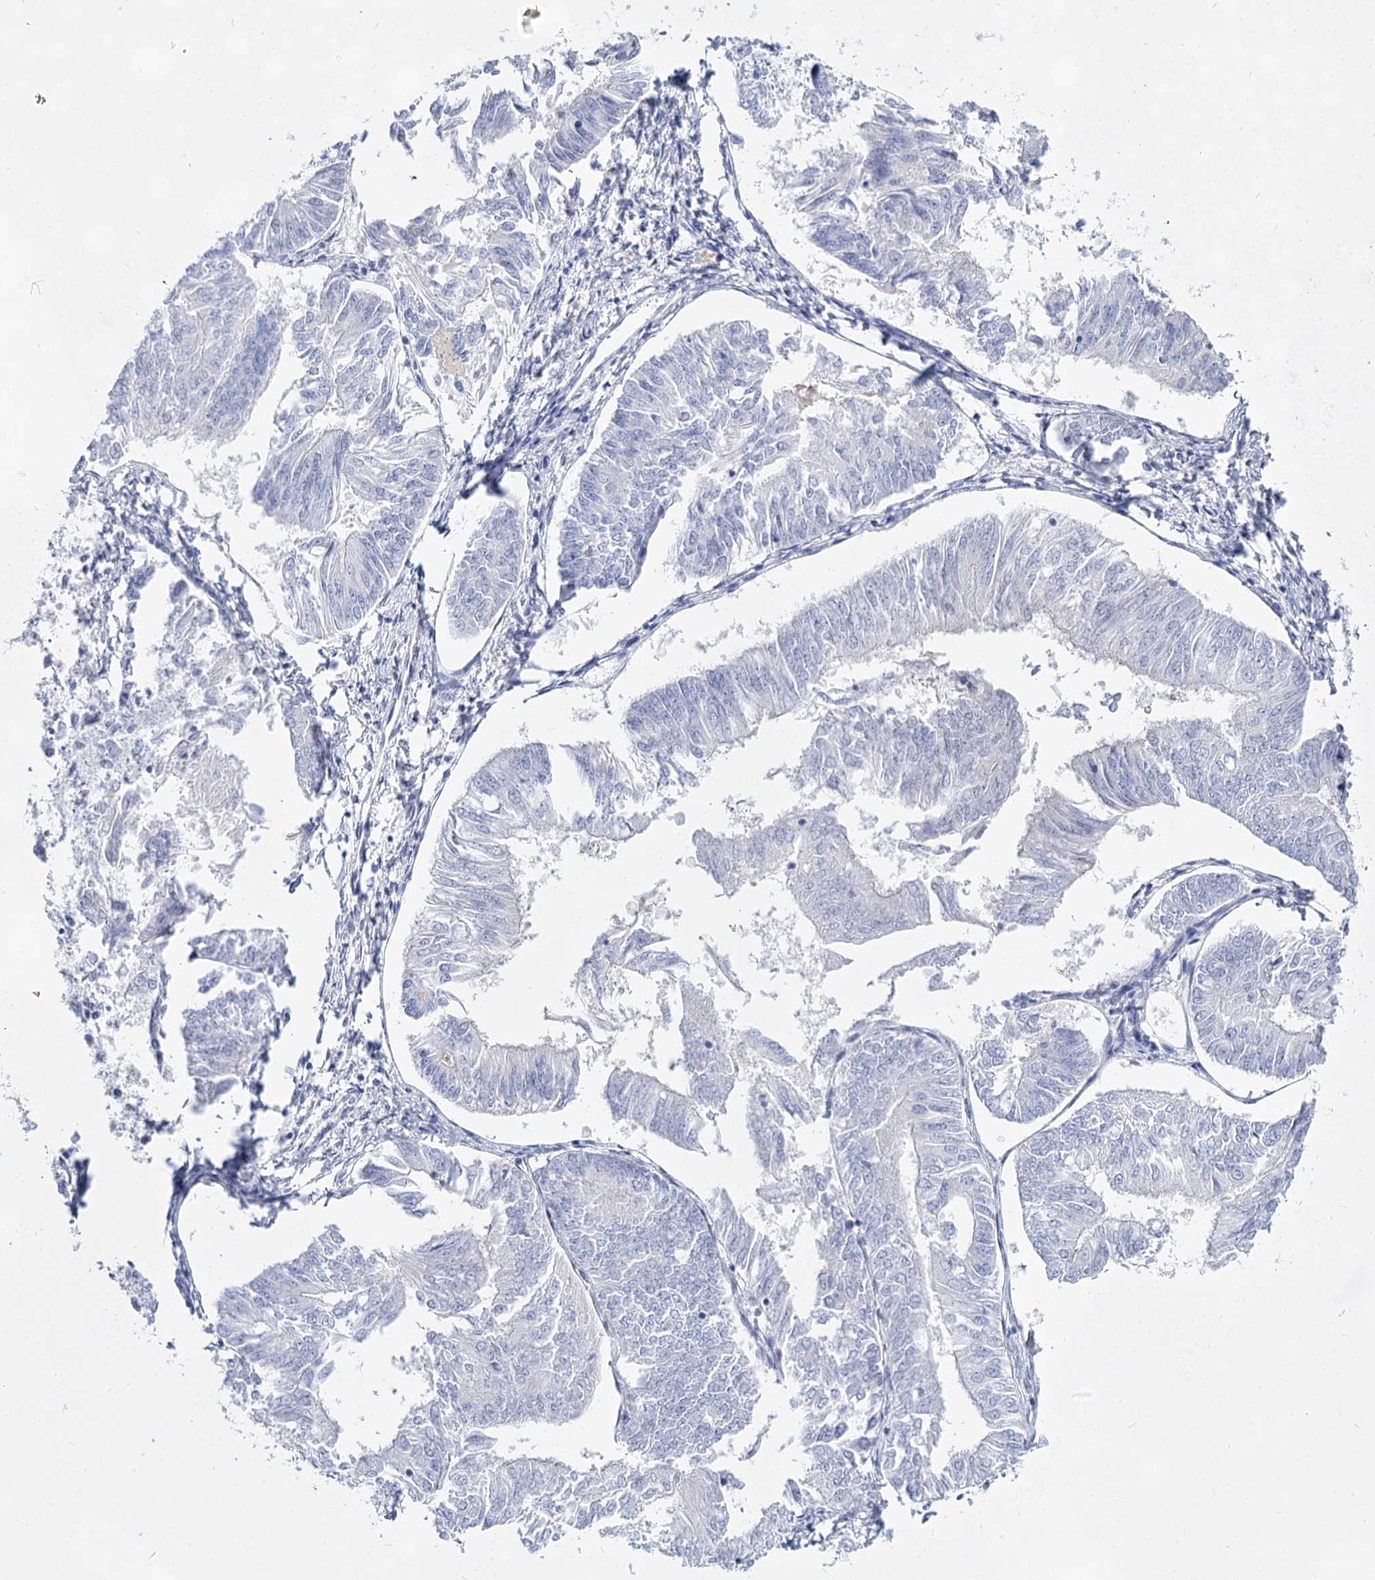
{"staining": {"intensity": "negative", "quantity": "none", "location": "none"}, "tissue": "endometrial cancer", "cell_type": "Tumor cells", "image_type": "cancer", "snomed": [{"axis": "morphology", "description": "Adenocarcinoma, NOS"}, {"axis": "topography", "description": "Endometrium"}], "caption": "Micrograph shows no protein positivity in tumor cells of endometrial cancer tissue.", "gene": "SLC17A2", "patient": {"sex": "female", "age": 58}}